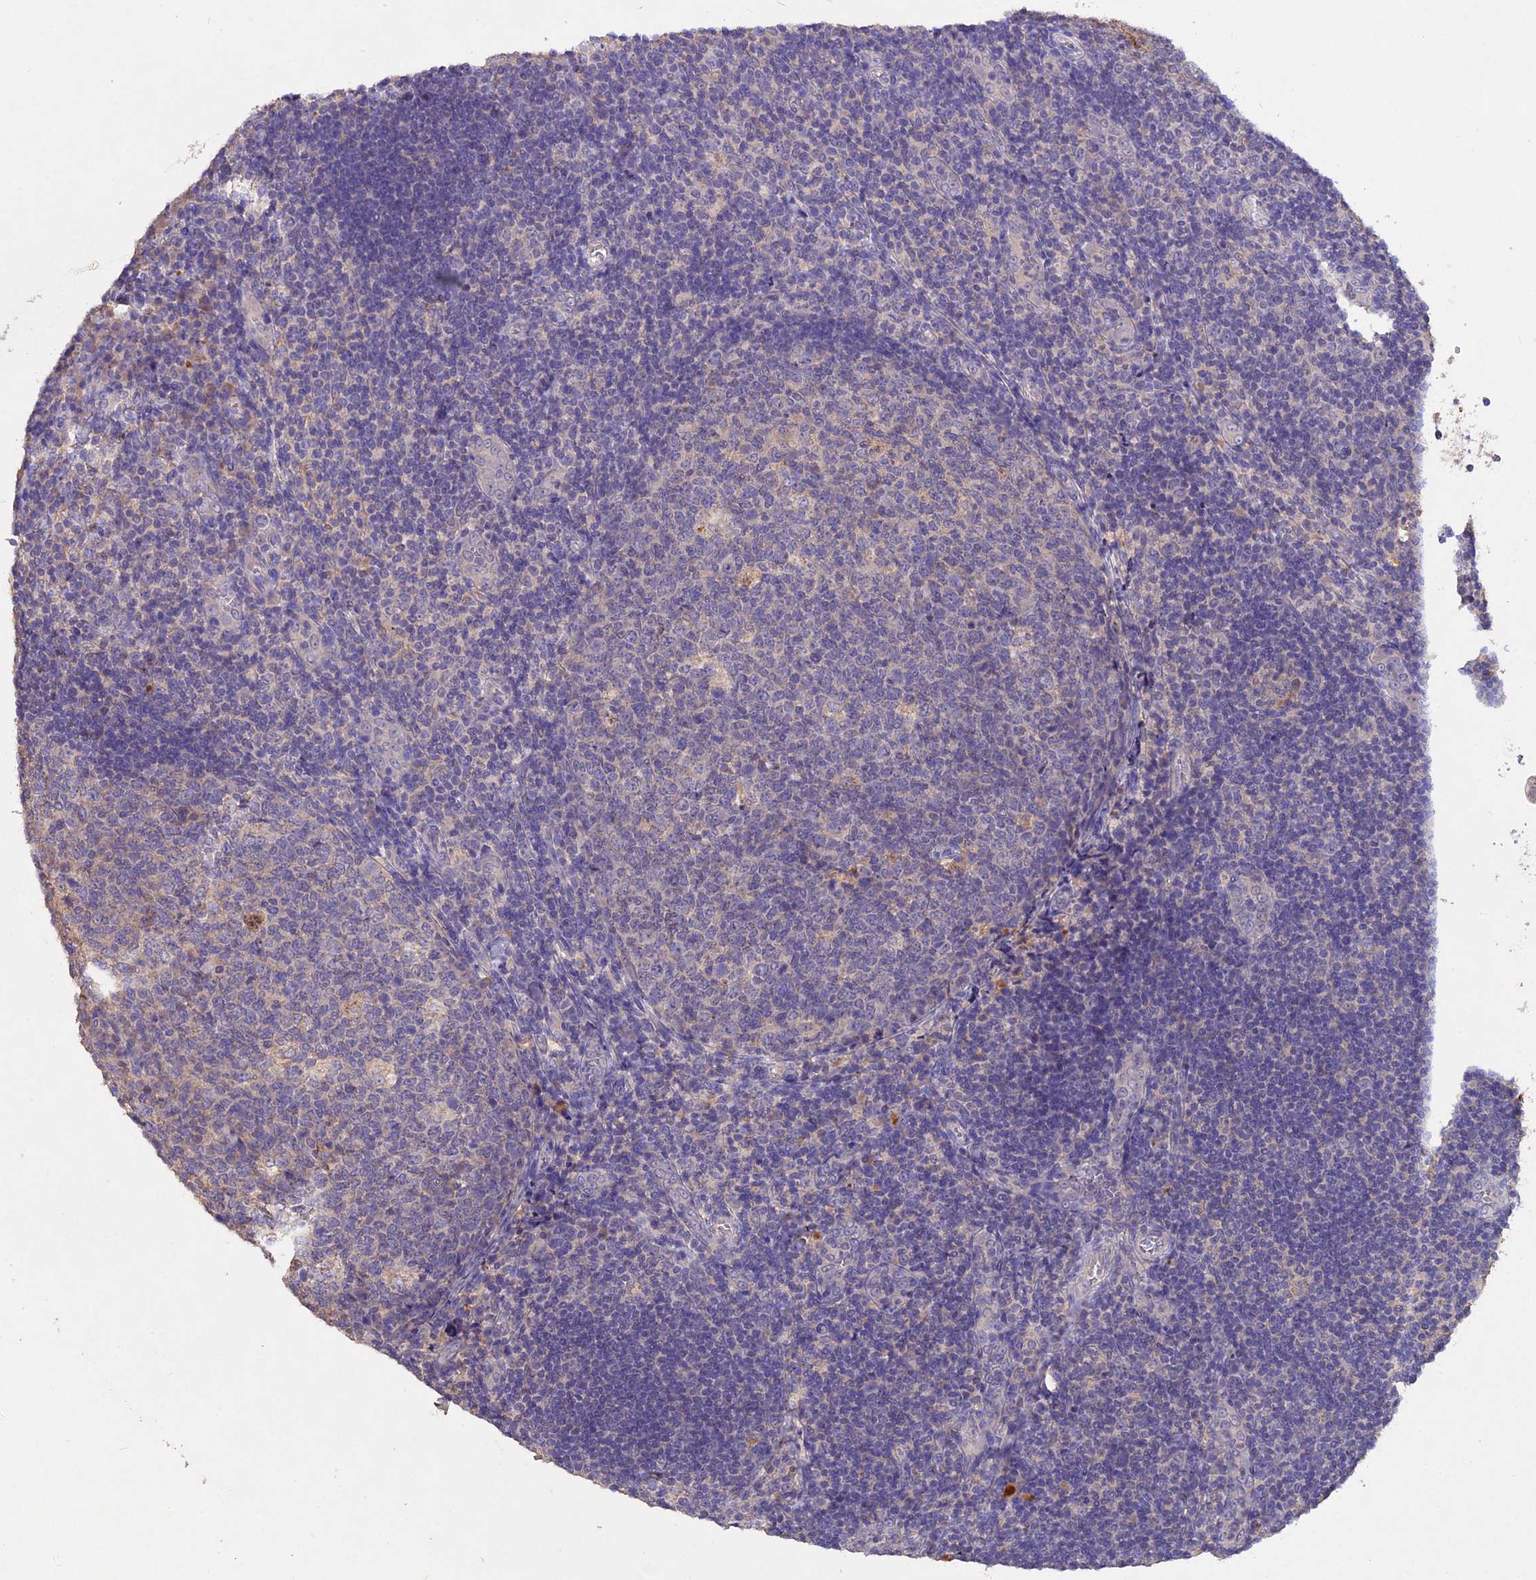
{"staining": {"intensity": "negative", "quantity": "none", "location": "none"}, "tissue": "tonsil", "cell_type": "Germinal center cells", "image_type": "normal", "snomed": [{"axis": "morphology", "description": "Normal tissue, NOS"}, {"axis": "topography", "description": "Tonsil"}], "caption": "Immunohistochemistry (IHC) micrograph of benign tonsil: human tonsil stained with DAB shows no significant protein expression in germinal center cells. (IHC, brightfield microscopy, high magnification).", "gene": "SLC26A4", "patient": {"sex": "male", "age": 17}}